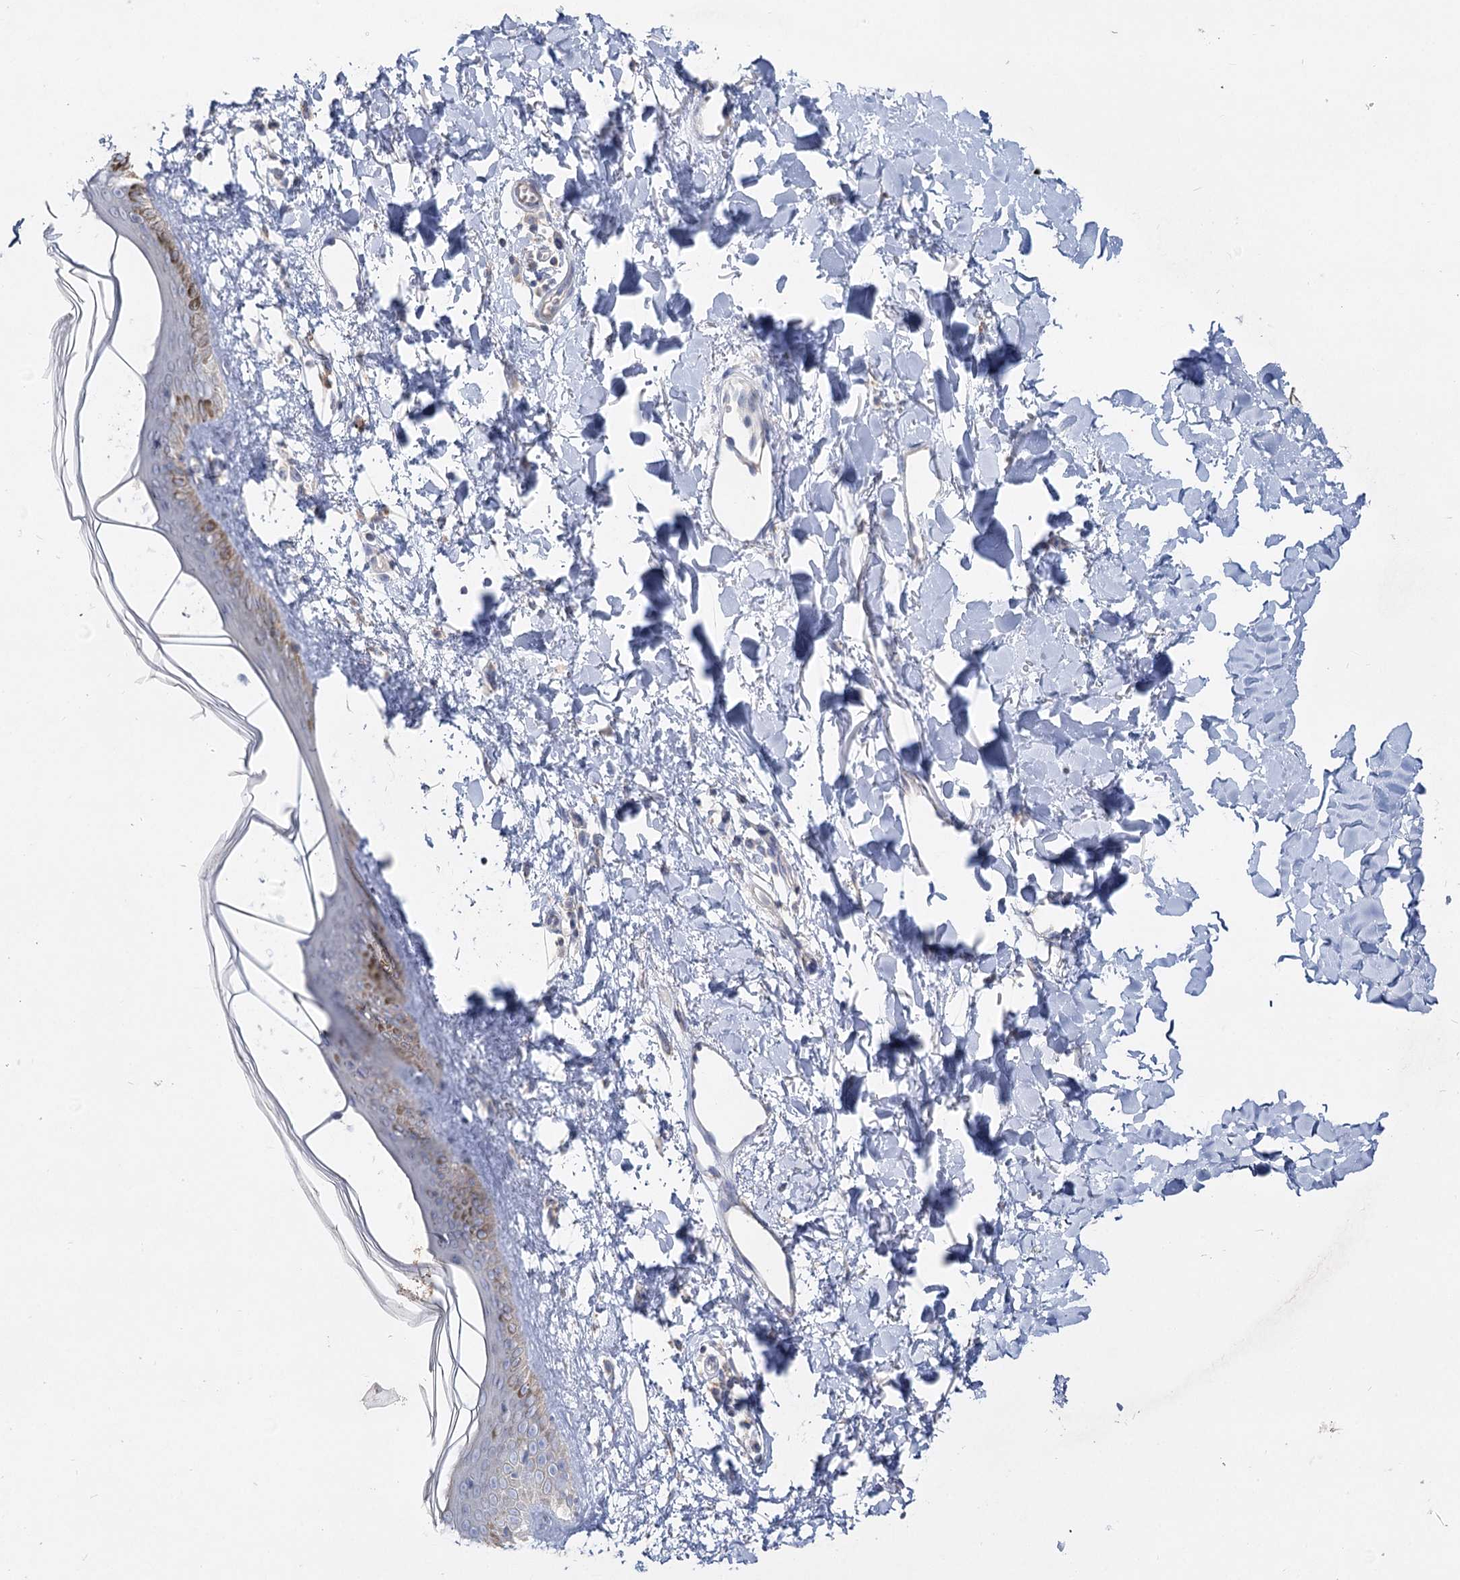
{"staining": {"intensity": "negative", "quantity": "none", "location": "none"}, "tissue": "skin", "cell_type": "Fibroblasts", "image_type": "normal", "snomed": [{"axis": "morphology", "description": "Normal tissue, NOS"}, {"axis": "topography", "description": "Skin"}], "caption": "This is a image of IHC staining of benign skin, which shows no expression in fibroblasts.", "gene": "TMEM187", "patient": {"sex": "female", "age": 58}}